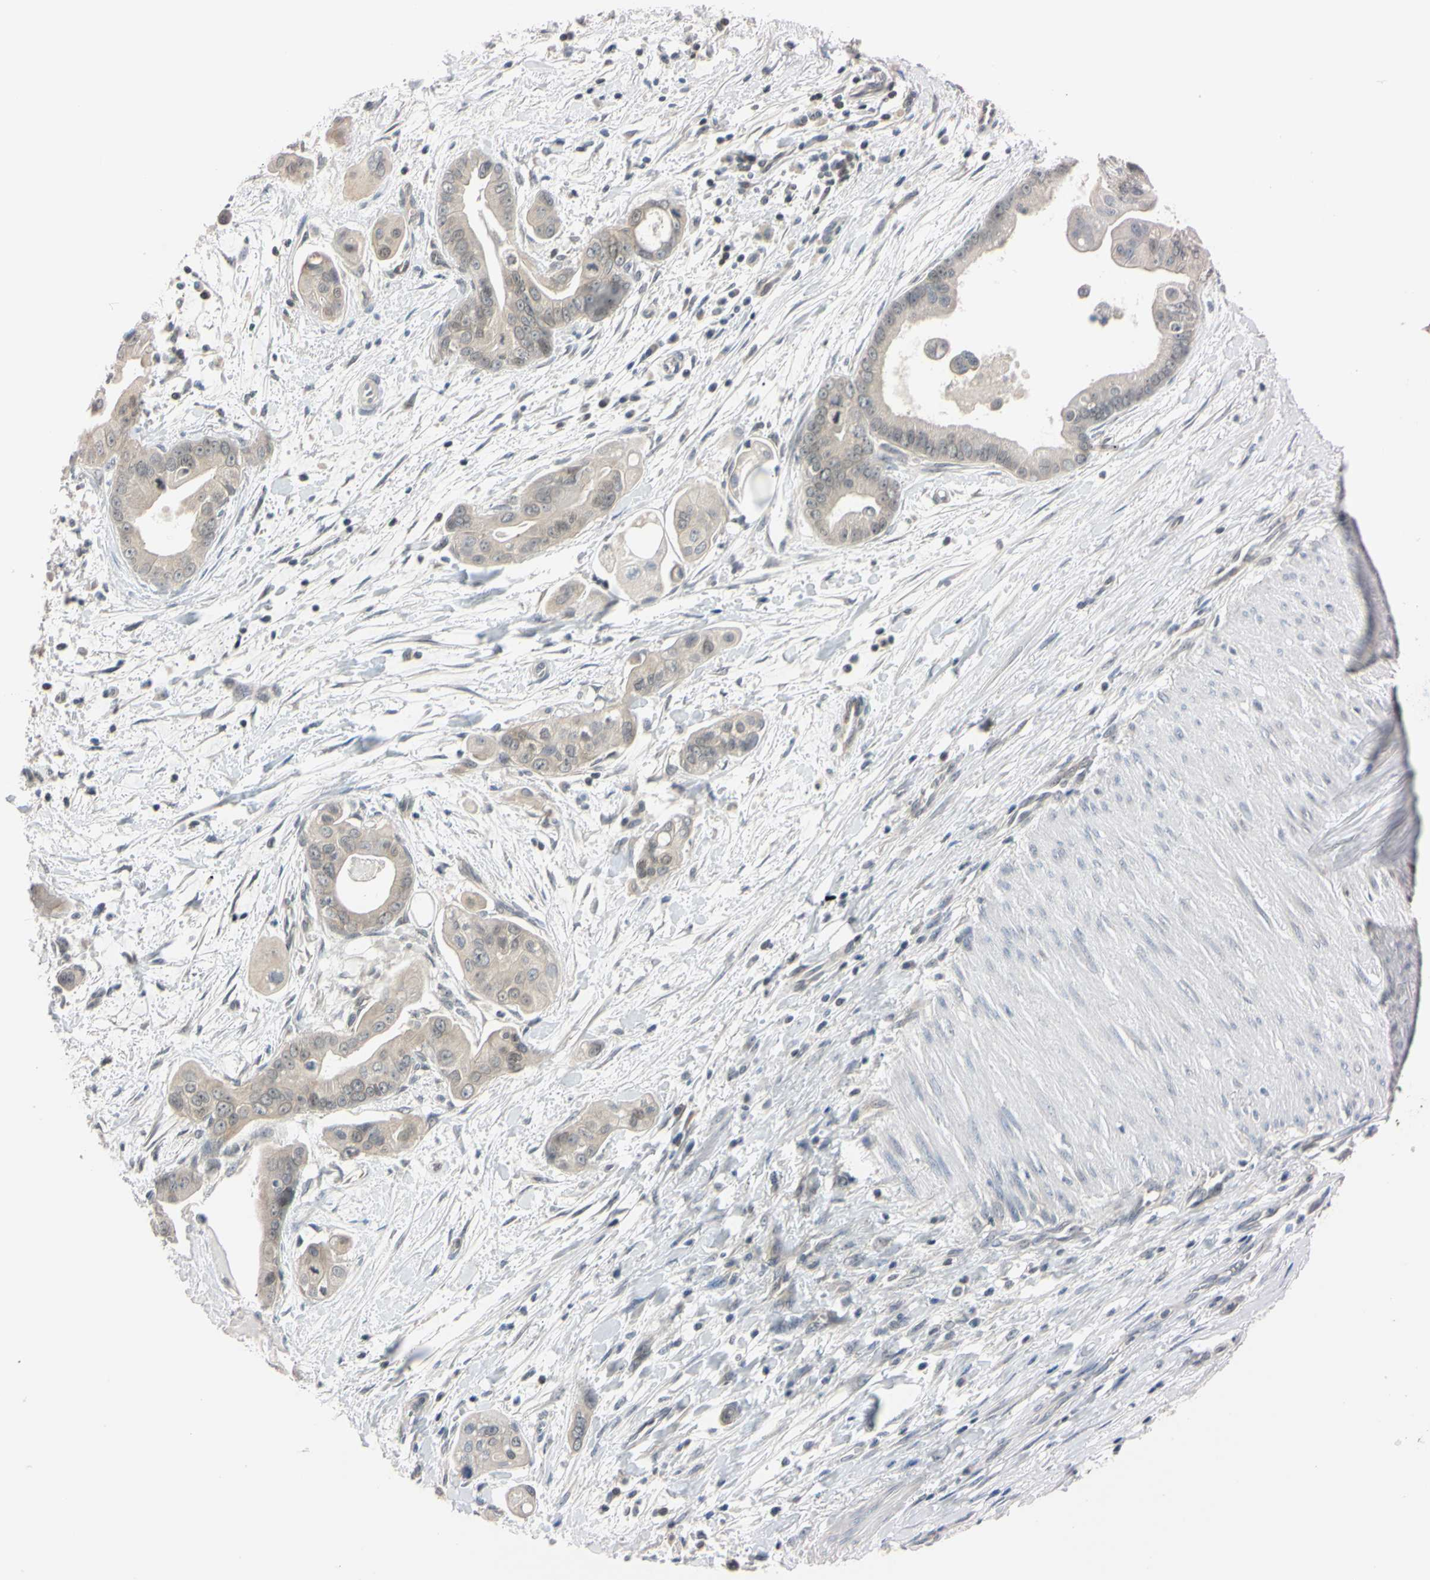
{"staining": {"intensity": "weak", "quantity": ">75%", "location": "cytoplasmic/membranous"}, "tissue": "pancreatic cancer", "cell_type": "Tumor cells", "image_type": "cancer", "snomed": [{"axis": "morphology", "description": "Adenocarcinoma, NOS"}, {"axis": "topography", "description": "Pancreas"}], "caption": "IHC (DAB) staining of pancreatic cancer (adenocarcinoma) reveals weak cytoplasmic/membranous protein expression in about >75% of tumor cells.", "gene": "UBE2I", "patient": {"sex": "female", "age": 75}}